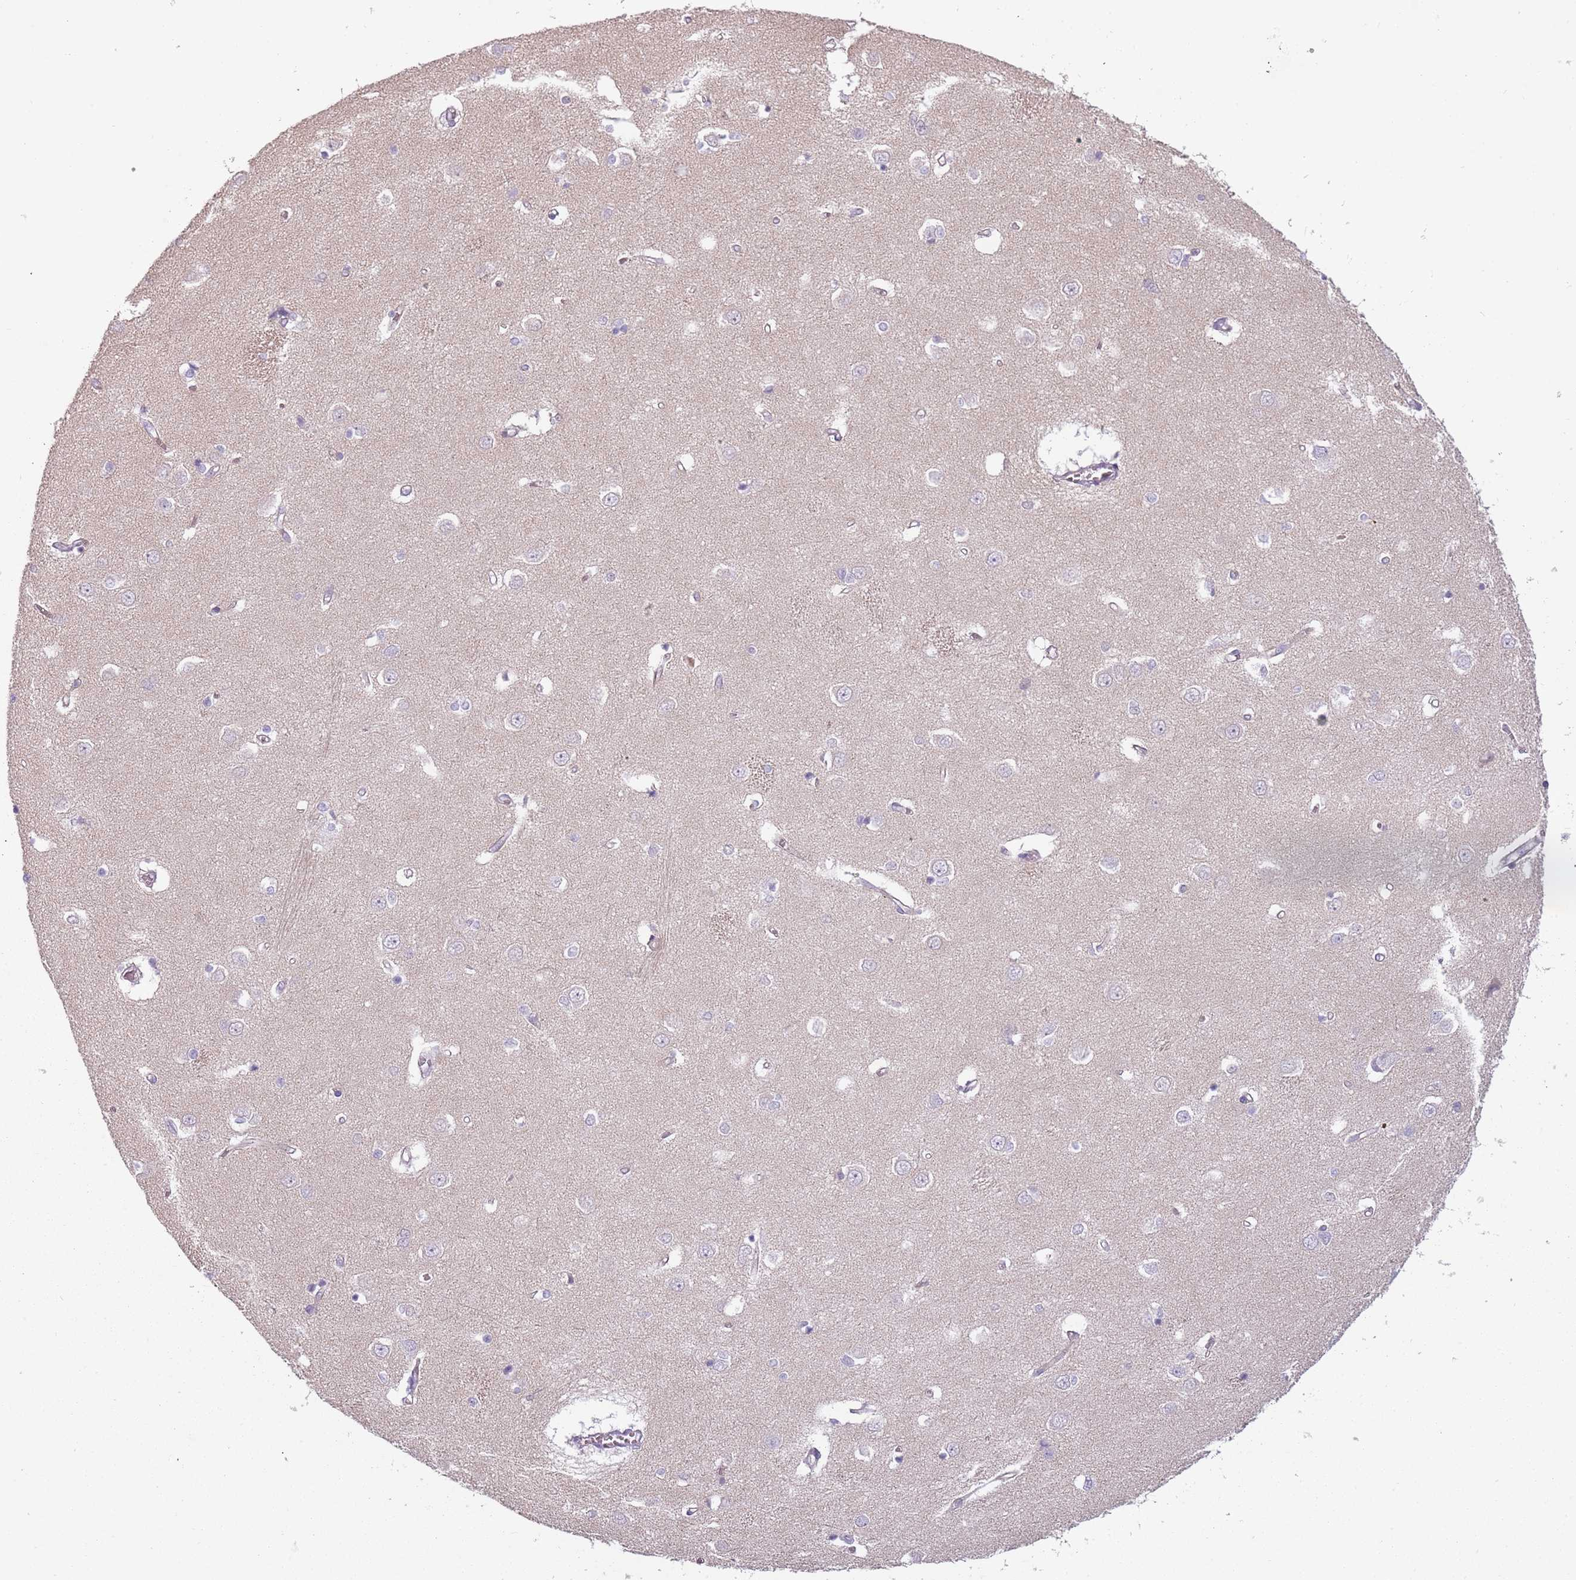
{"staining": {"intensity": "negative", "quantity": "none", "location": "none"}, "tissue": "caudate", "cell_type": "Glial cells", "image_type": "normal", "snomed": [{"axis": "morphology", "description": "Normal tissue, NOS"}, {"axis": "topography", "description": "Lateral ventricle wall"}], "caption": "IHC image of normal human caudate stained for a protein (brown), which displays no positivity in glial cells. The staining is performed using DAB (3,3'-diaminobenzidine) brown chromogen with nuclei counter-stained in using hematoxylin.", "gene": "RFX2", "patient": {"sex": "male", "age": 37}}